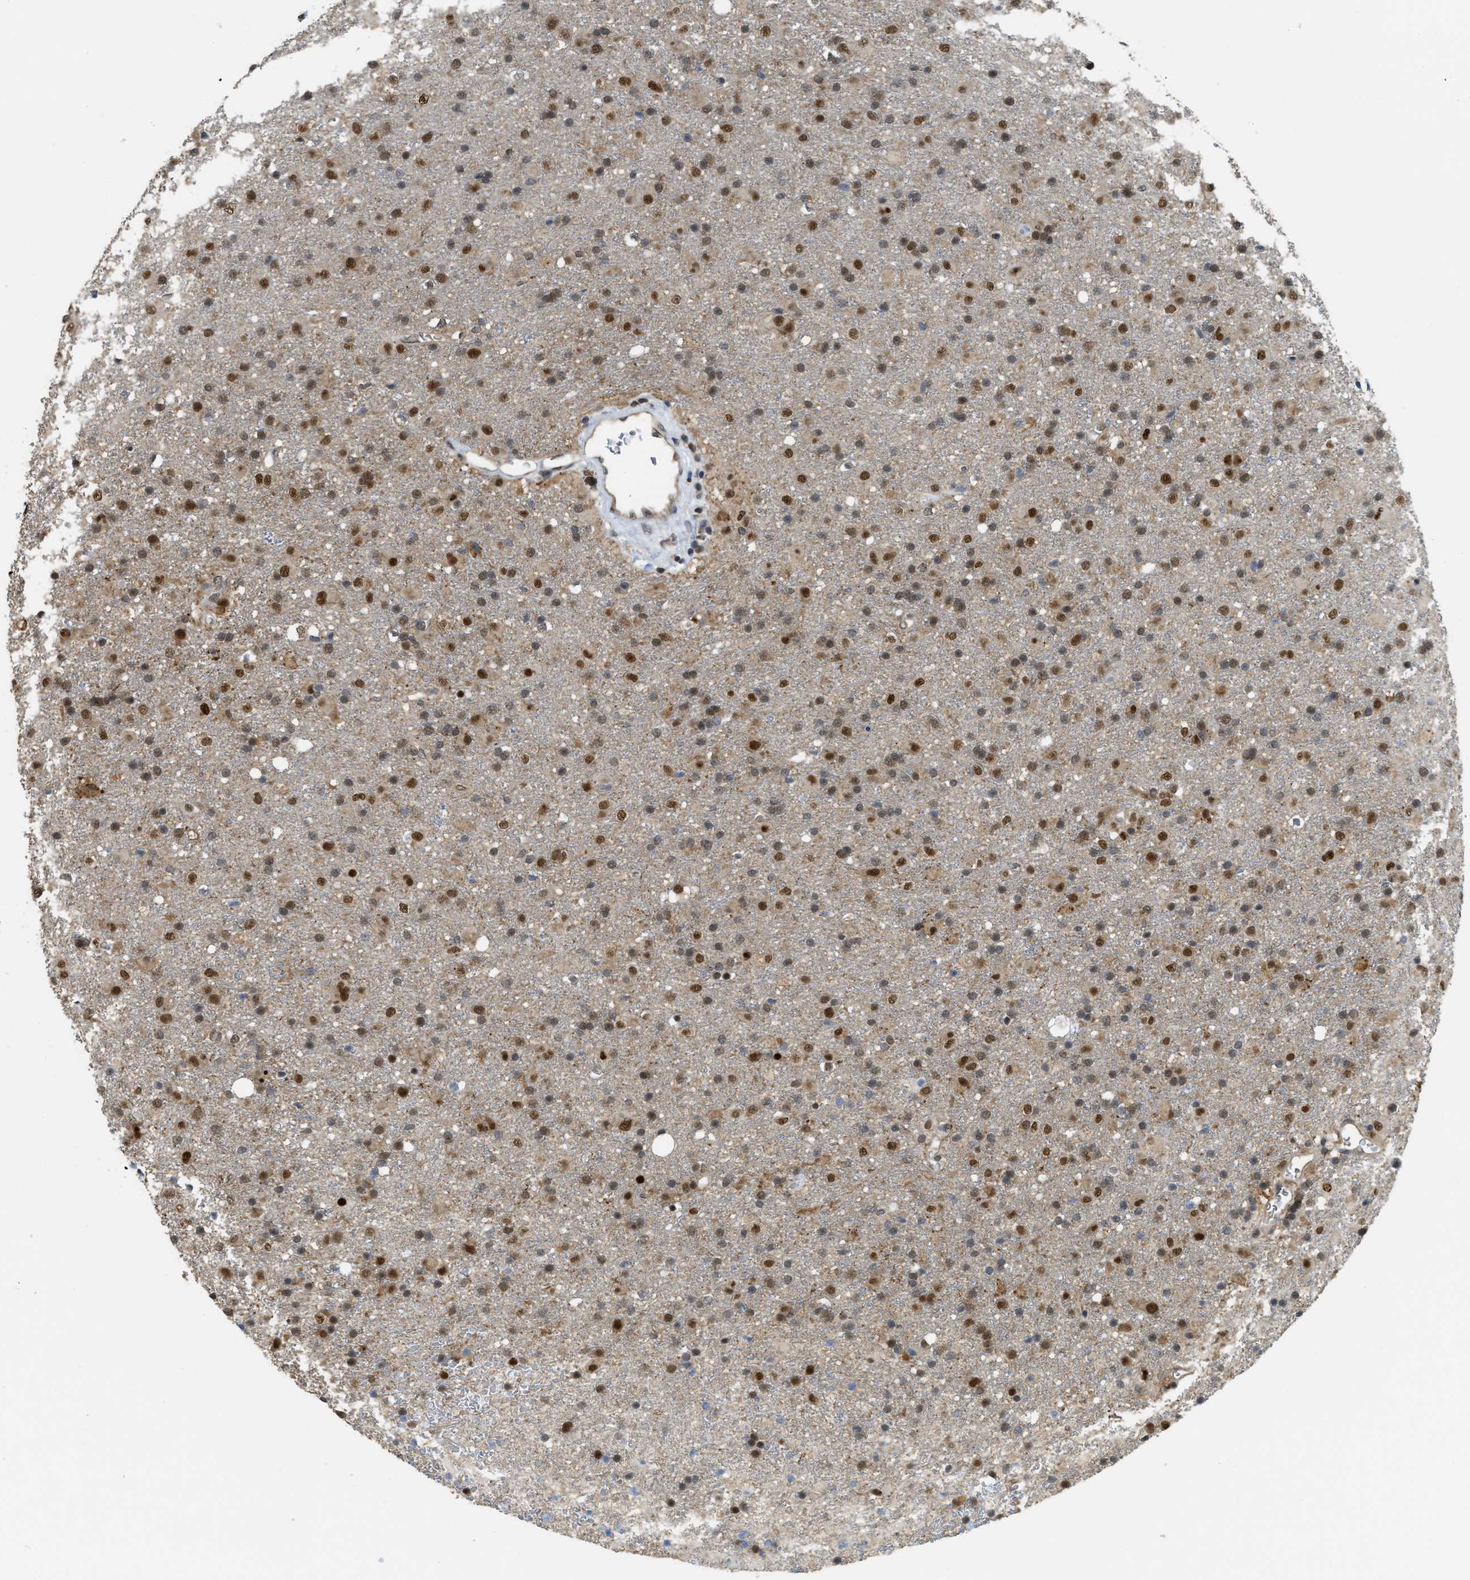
{"staining": {"intensity": "strong", "quantity": ">75%", "location": "nuclear"}, "tissue": "glioma", "cell_type": "Tumor cells", "image_type": "cancer", "snomed": [{"axis": "morphology", "description": "Glioma, malignant, Low grade"}, {"axis": "topography", "description": "Brain"}], "caption": "This is an image of IHC staining of glioma, which shows strong positivity in the nuclear of tumor cells.", "gene": "PSMC5", "patient": {"sex": "male", "age": 65}}